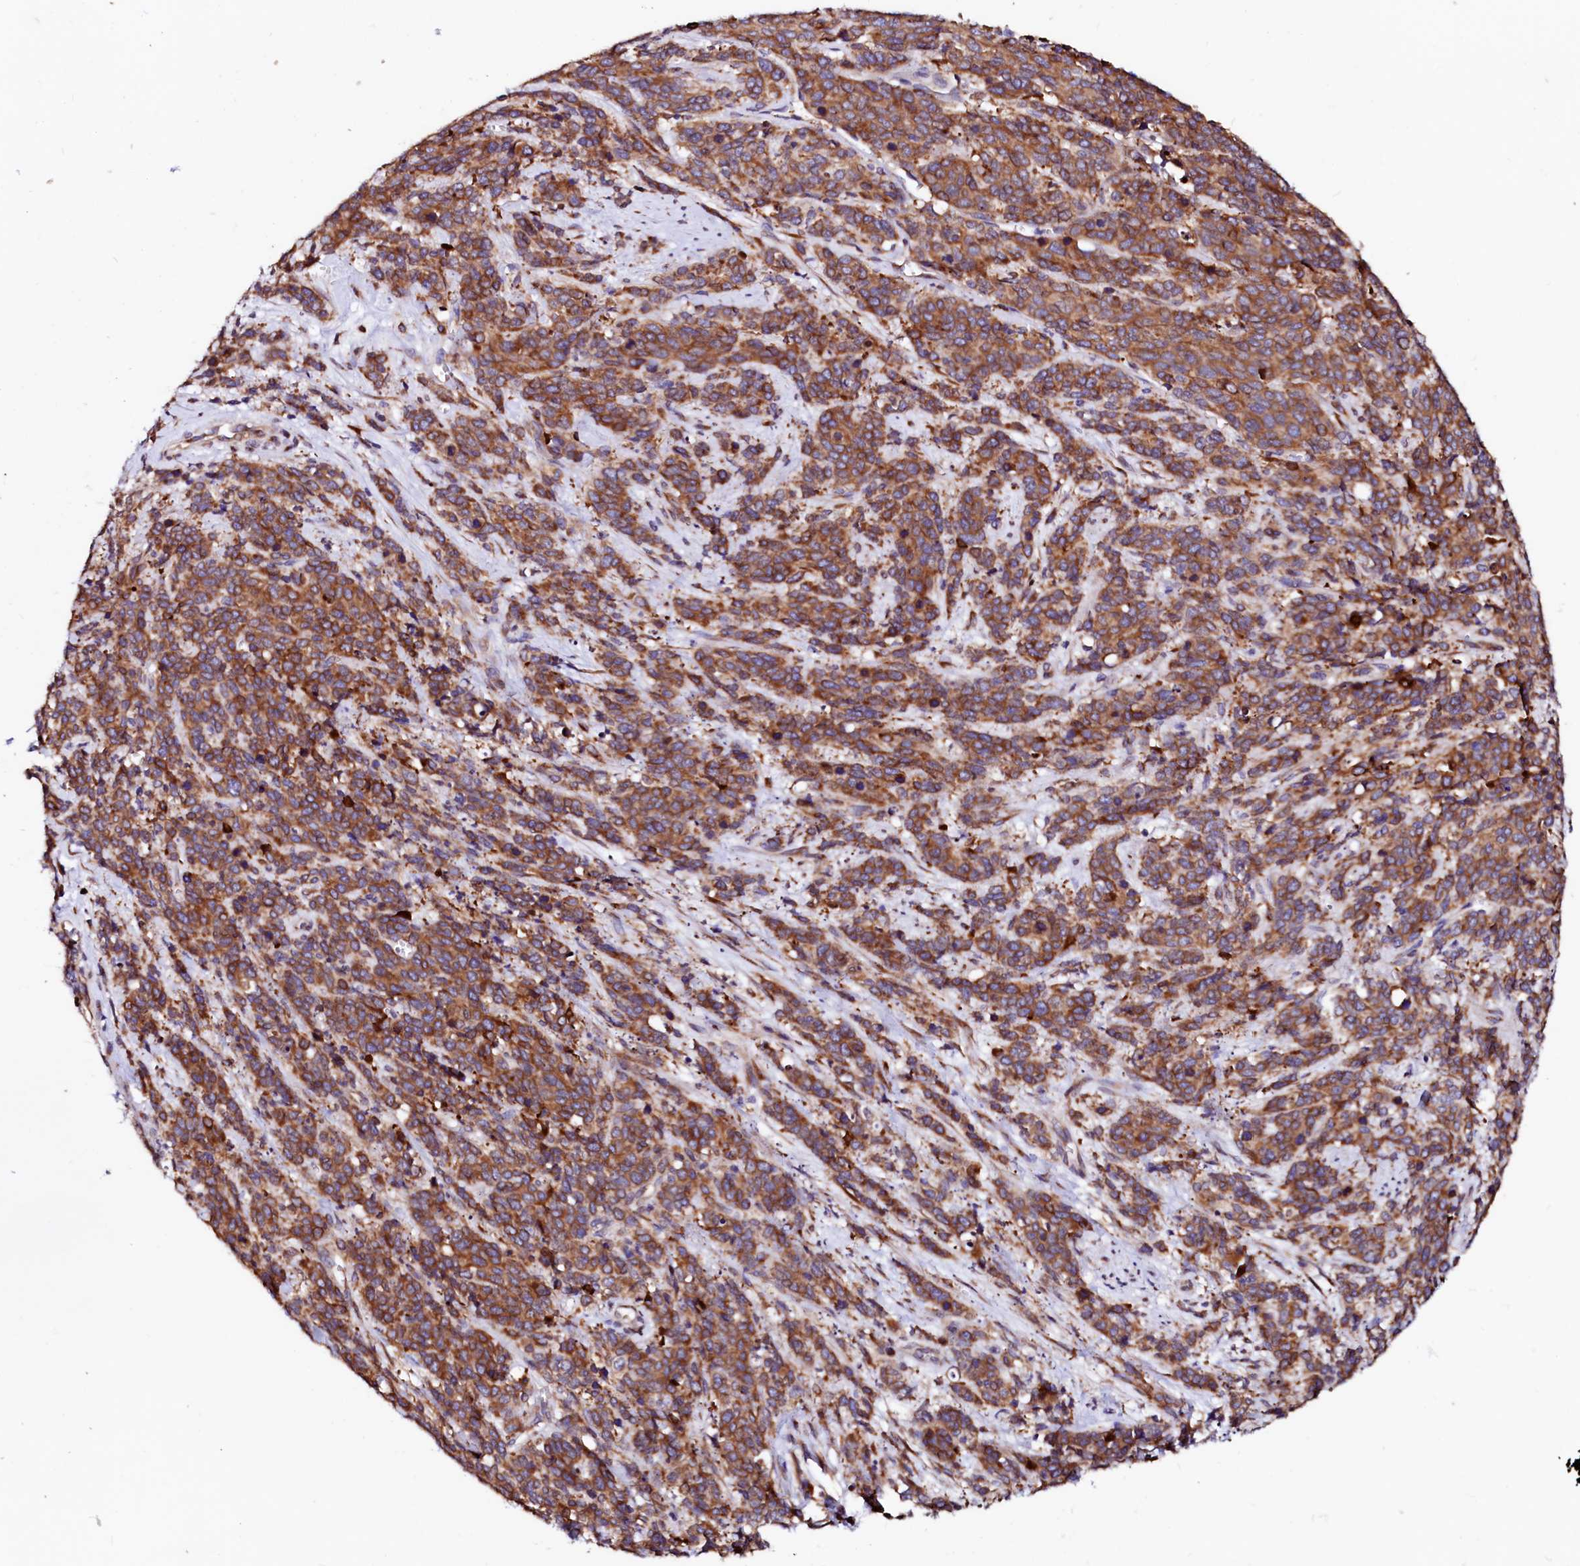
{"staining": {"intensity": "strong", "quantity": ">75%", "location": "cytoplasmic/membranous"}, "tissue": "cervical cancer", "cell_type": "Tumor cells", "image_type": "cancer", "snomed": [{"axis": "morphology", "description": "Squamous cell carcinoma, NOS"}, {"axis": "topography", "description": "Cervix"}], "caption": "An immunohistochemistry (IHC) histopathology image of neoplastic tissue is shown. Protein staining in brown highlights strong cytoplasmic/membranous positivity in cervical cancer within tumor cells. Using DAB (3,3'-diaminobenzidine) (brown) and hematoxylin (blue) stains, captured at high magnification using brightfield microscopy.", "gene": "LMAN1", "patient": {"sex": "female", "age": 60}}